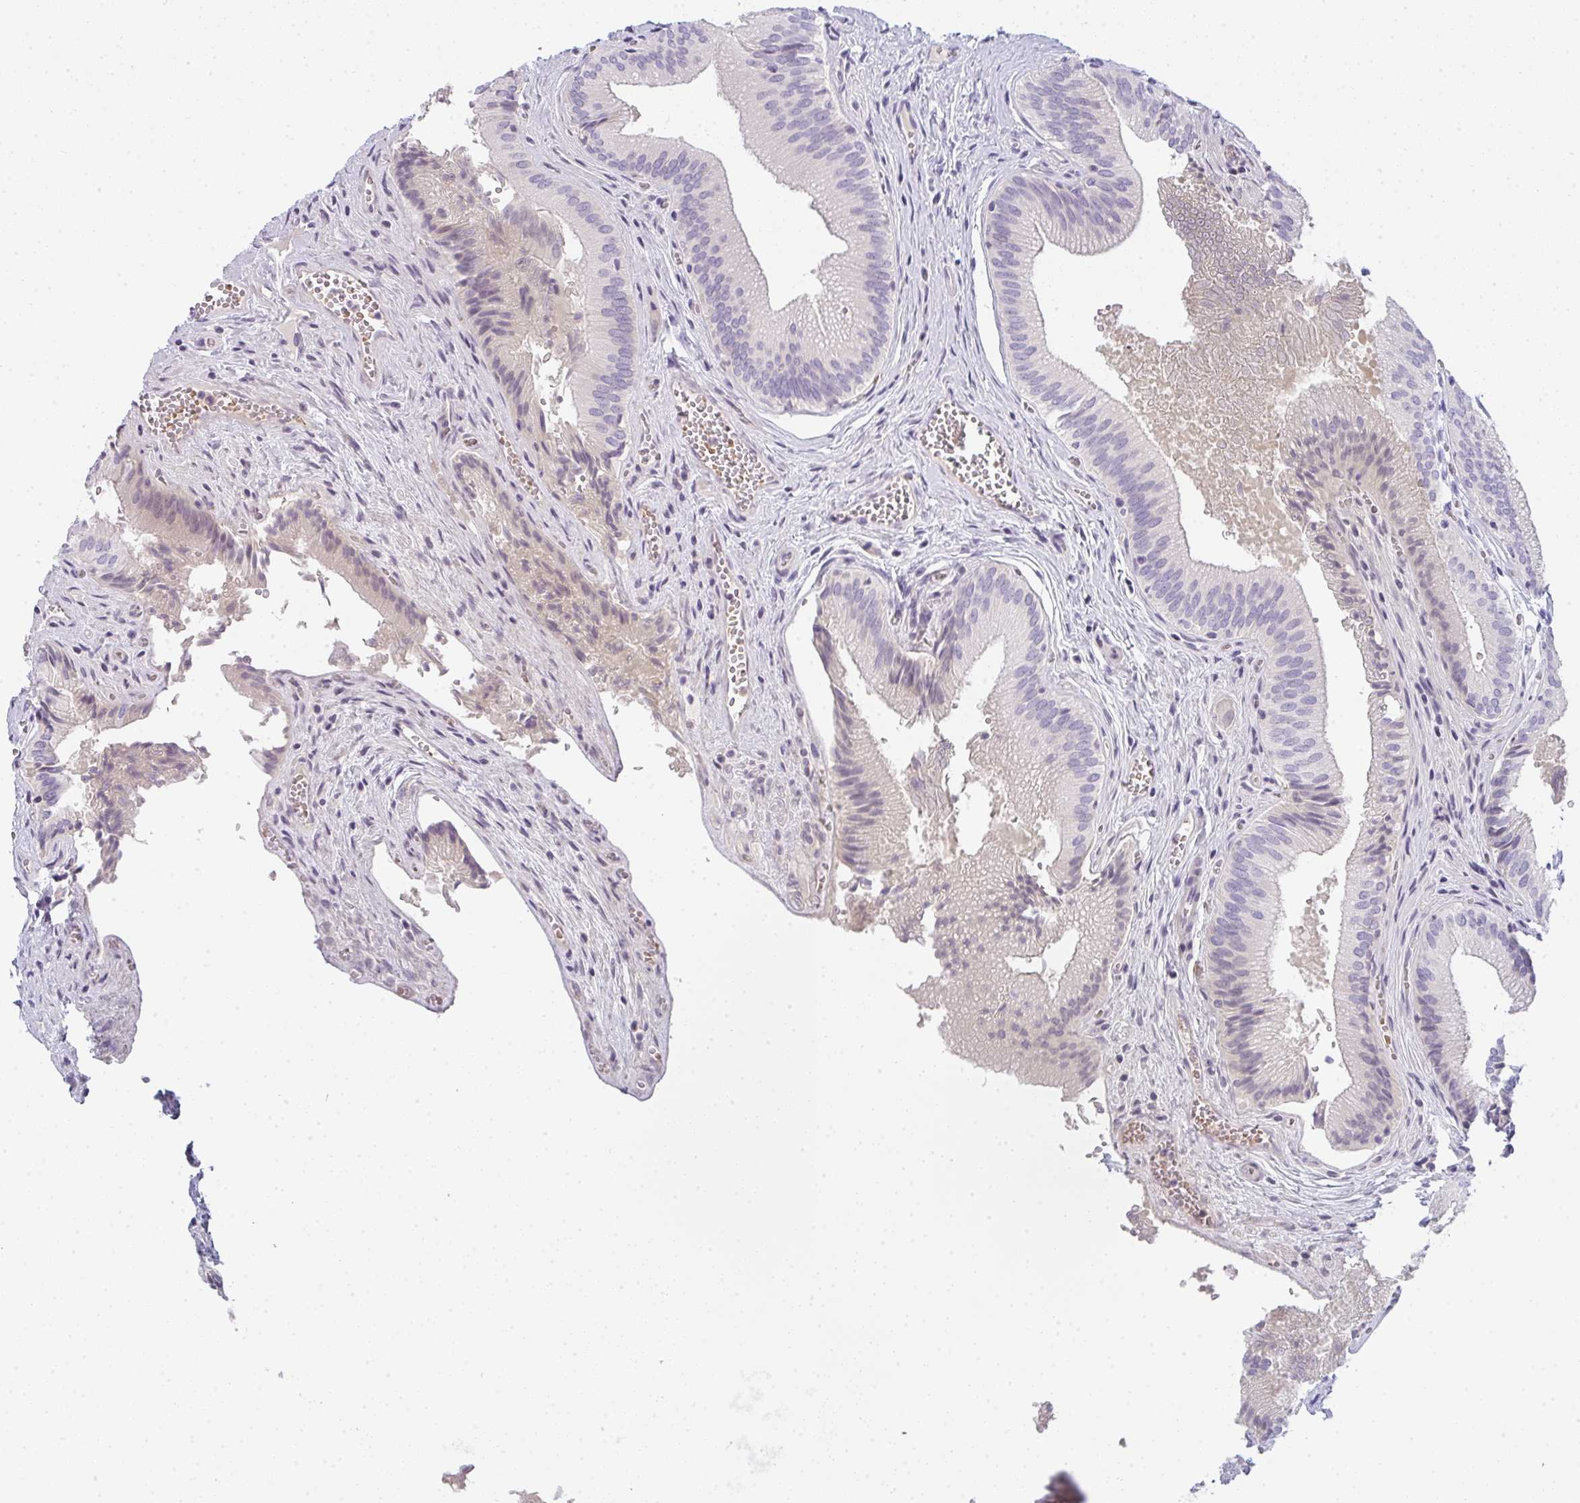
{"staining": {"intensity": "weak", "quantity": "<25%", "location": "cytoplasmic/membranous,nuclear"}, "tissue": "gallbladder", "cell_type": "Glandular cells", "image_type": "normal", "snomed": [{"axis": "morphology", "description": "Normal tissue, NOS"}, {"axis": "topography", "description": "Gallbladder"}], "caption": "There is no significant expression in glandular cells of gallbladder. (Brightfield microscopy of DAB immunohistochemistry at high magnification).", "gene": "CACNA1S", "patient": {"sex": "male", "age": 17}}